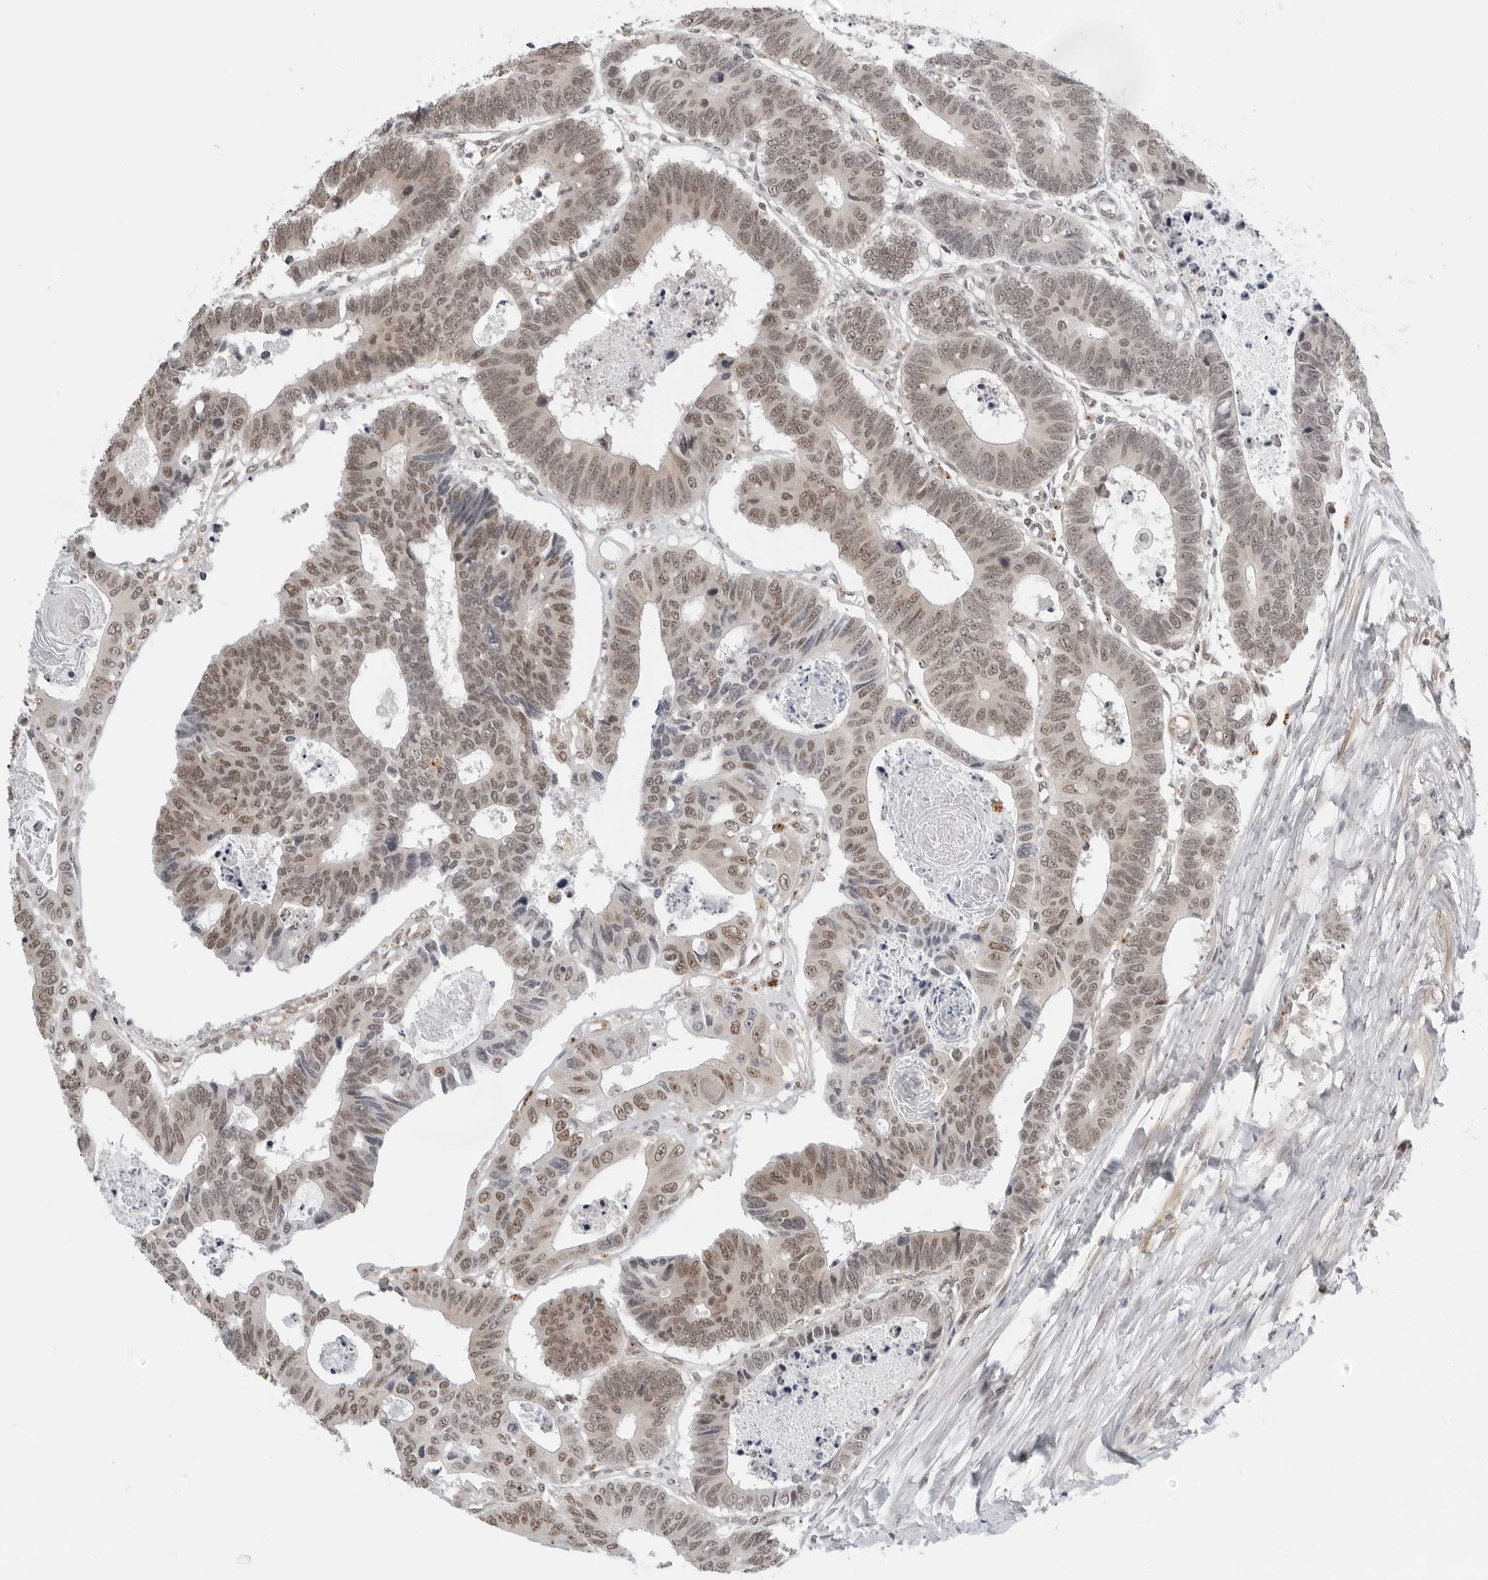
{"staining": {"intensity": "moderate", "quantity": ">75%", "location": "nuclear"}, "tissue": "colorectal cancer", "cell_type": "Tumor cells", "image_type": "cancer", "snomed": [{"axis": "morphology", "description": "Adenocarcinoma, NOS"}, {"axis": "topography", "description": "Rectum"}], "caption": "IHC image of human adenocarcinoma (colorectal) stained for a protein (brown), which demonstrates medium levels of moderate nuclear staining in approximately >75% of tumor cells.", "gene": "TOX4", "patient": {"sex": "male", "age": 84}}